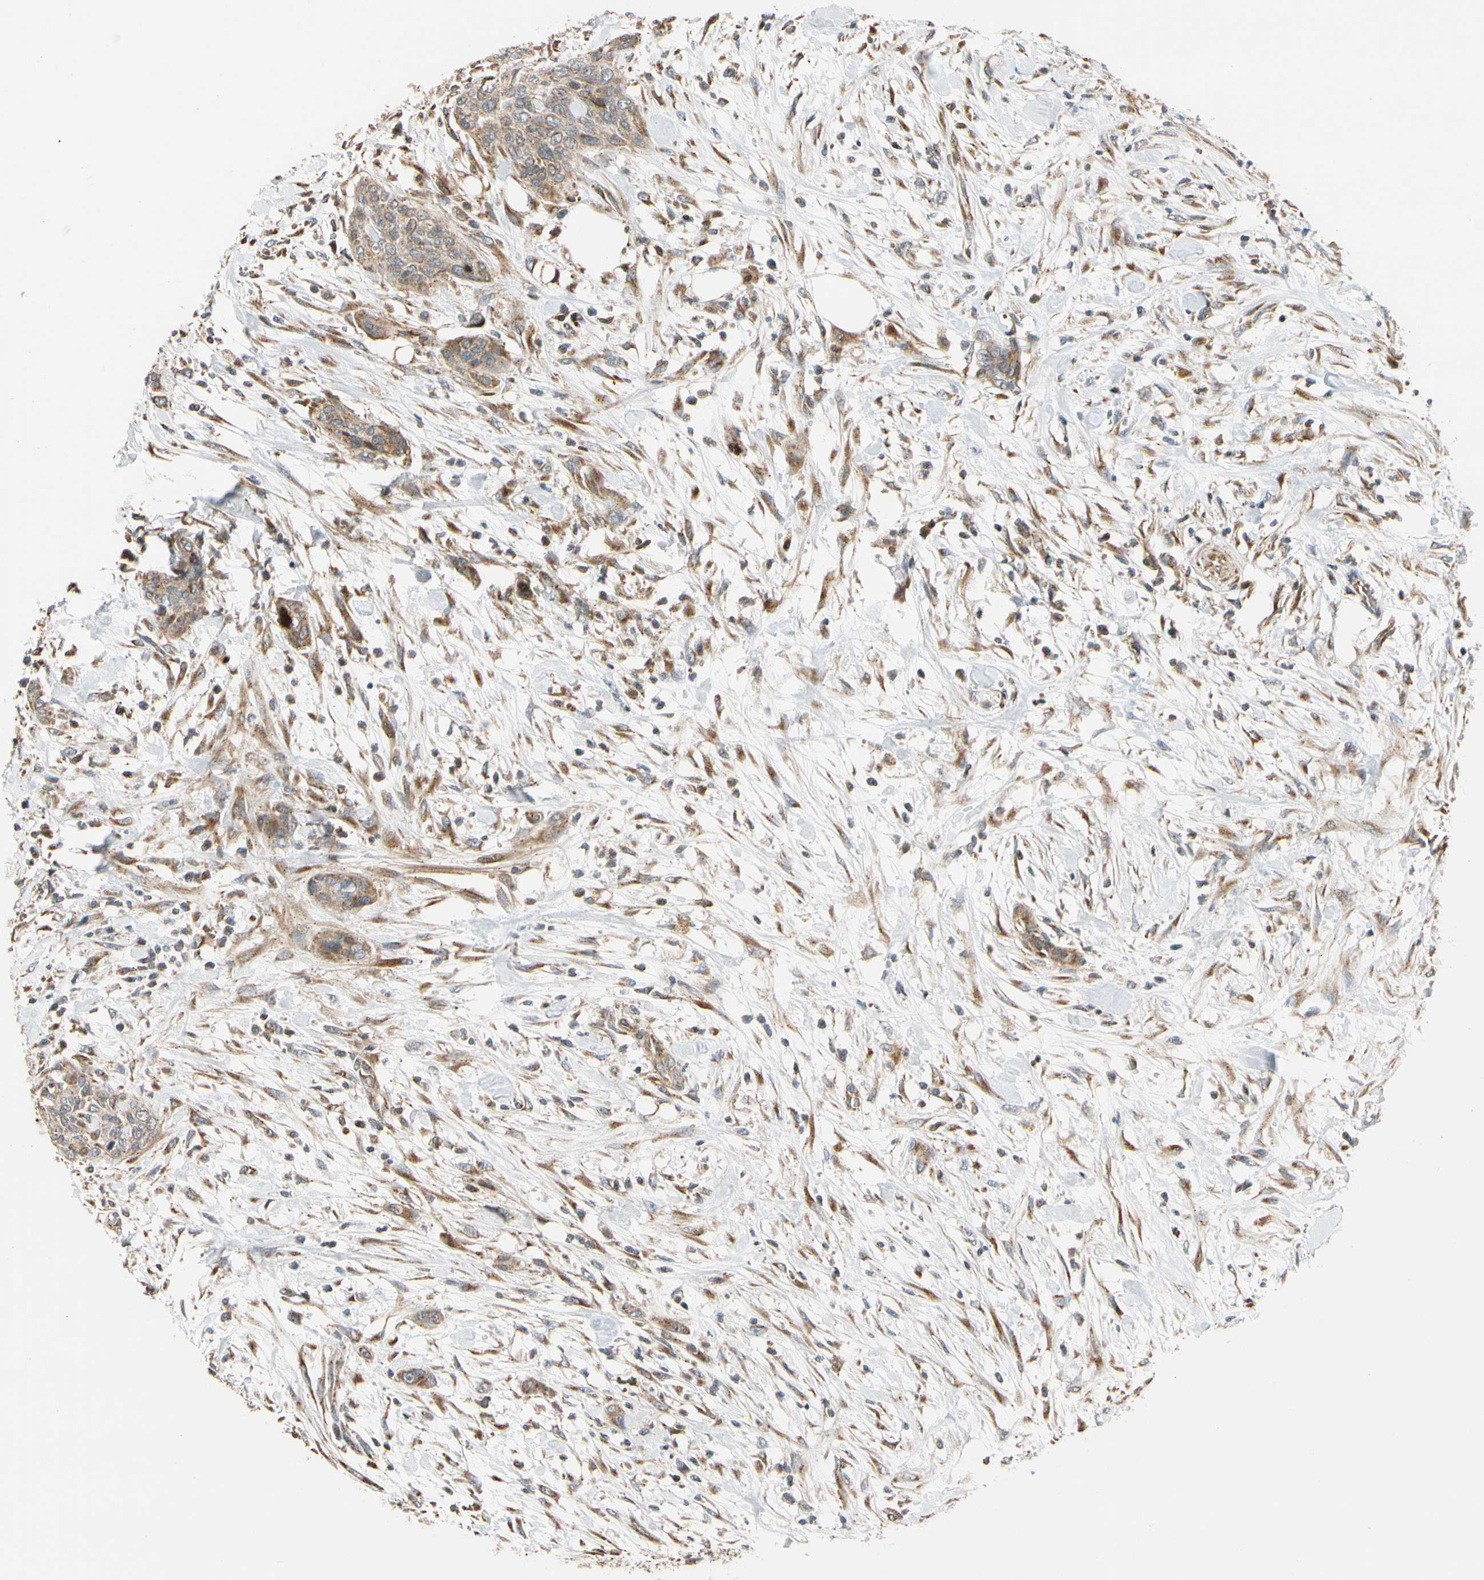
{"staining": {"intensity": "moderate", "quantity": ">75%", "location": "cytoplasmic/membranous"}, "tissue": "urothelial cancer", "cell_type": "Tumor cells", "image_type": "cancer", "snomed": [{"axis": "morphology", "description": "Urothelial carcinoma, High grade"}, {"axis": "topography", "description": "Urinary bladder"}], "caption": "This is an image of immunohistochemistry (IHC) staining of urothelial cancer, which shows moderate positivity in the cytoplasmic/membranous of tumor cells.", "gene": "IP6K2", "patient": {"sex": "male", "age": 35}}